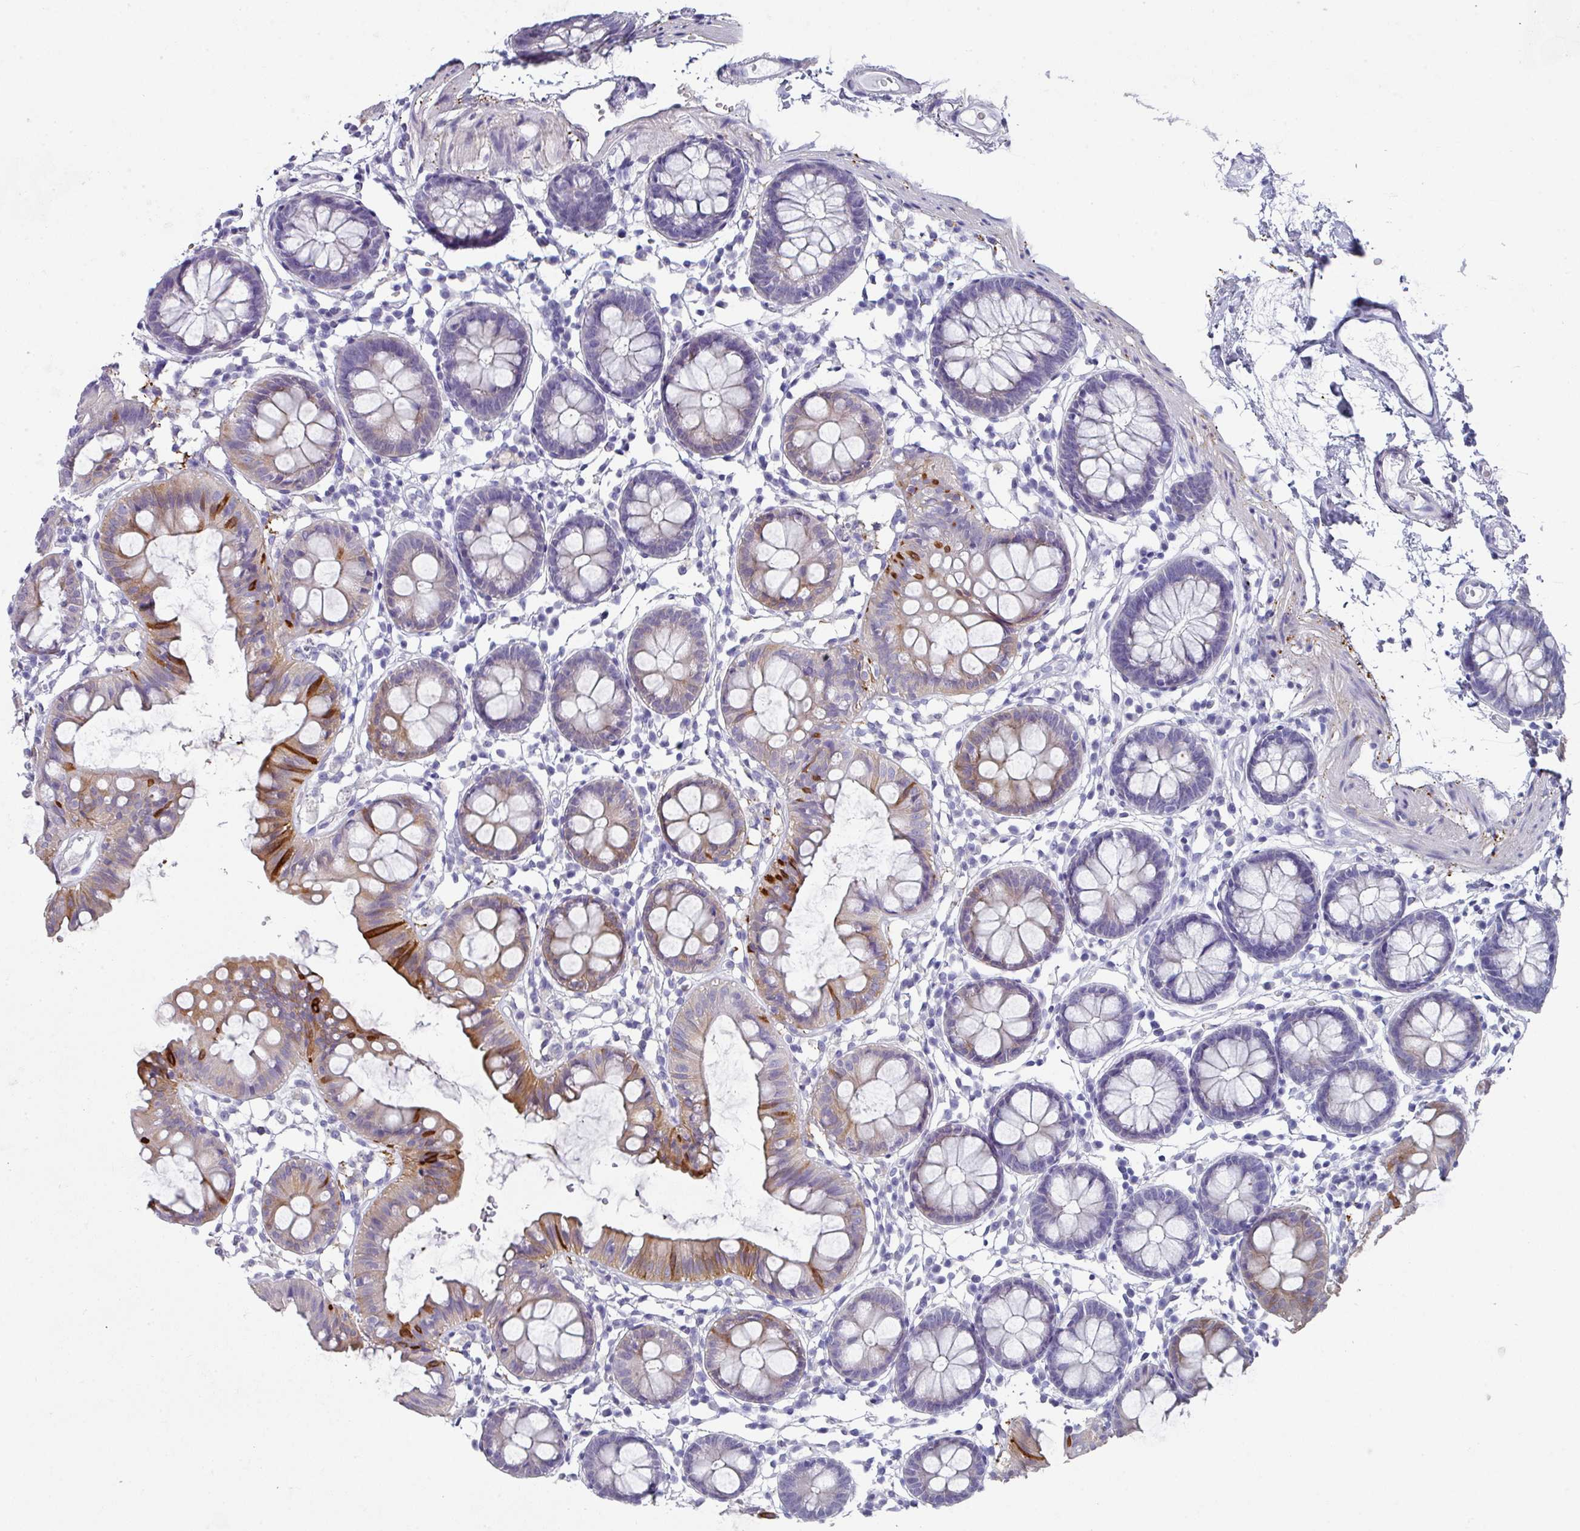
{"staining": {"intensity": "negative", "quantity": "none", "location": "none"}, "tissue": "colon", "cell_type": "Endothelial cells", "image_type": "normal", "snomed": [{"axis": "morphology", "description": "Normal tissue, NOS"}, {"axis": "topography", "description": "Colon"}], "caption": "Immunohistochemistry of unremarkable human colon displays no positivity in endothelial cells.", "gene": "PEX10", "patient": {"sex": "female", "age": 84}}